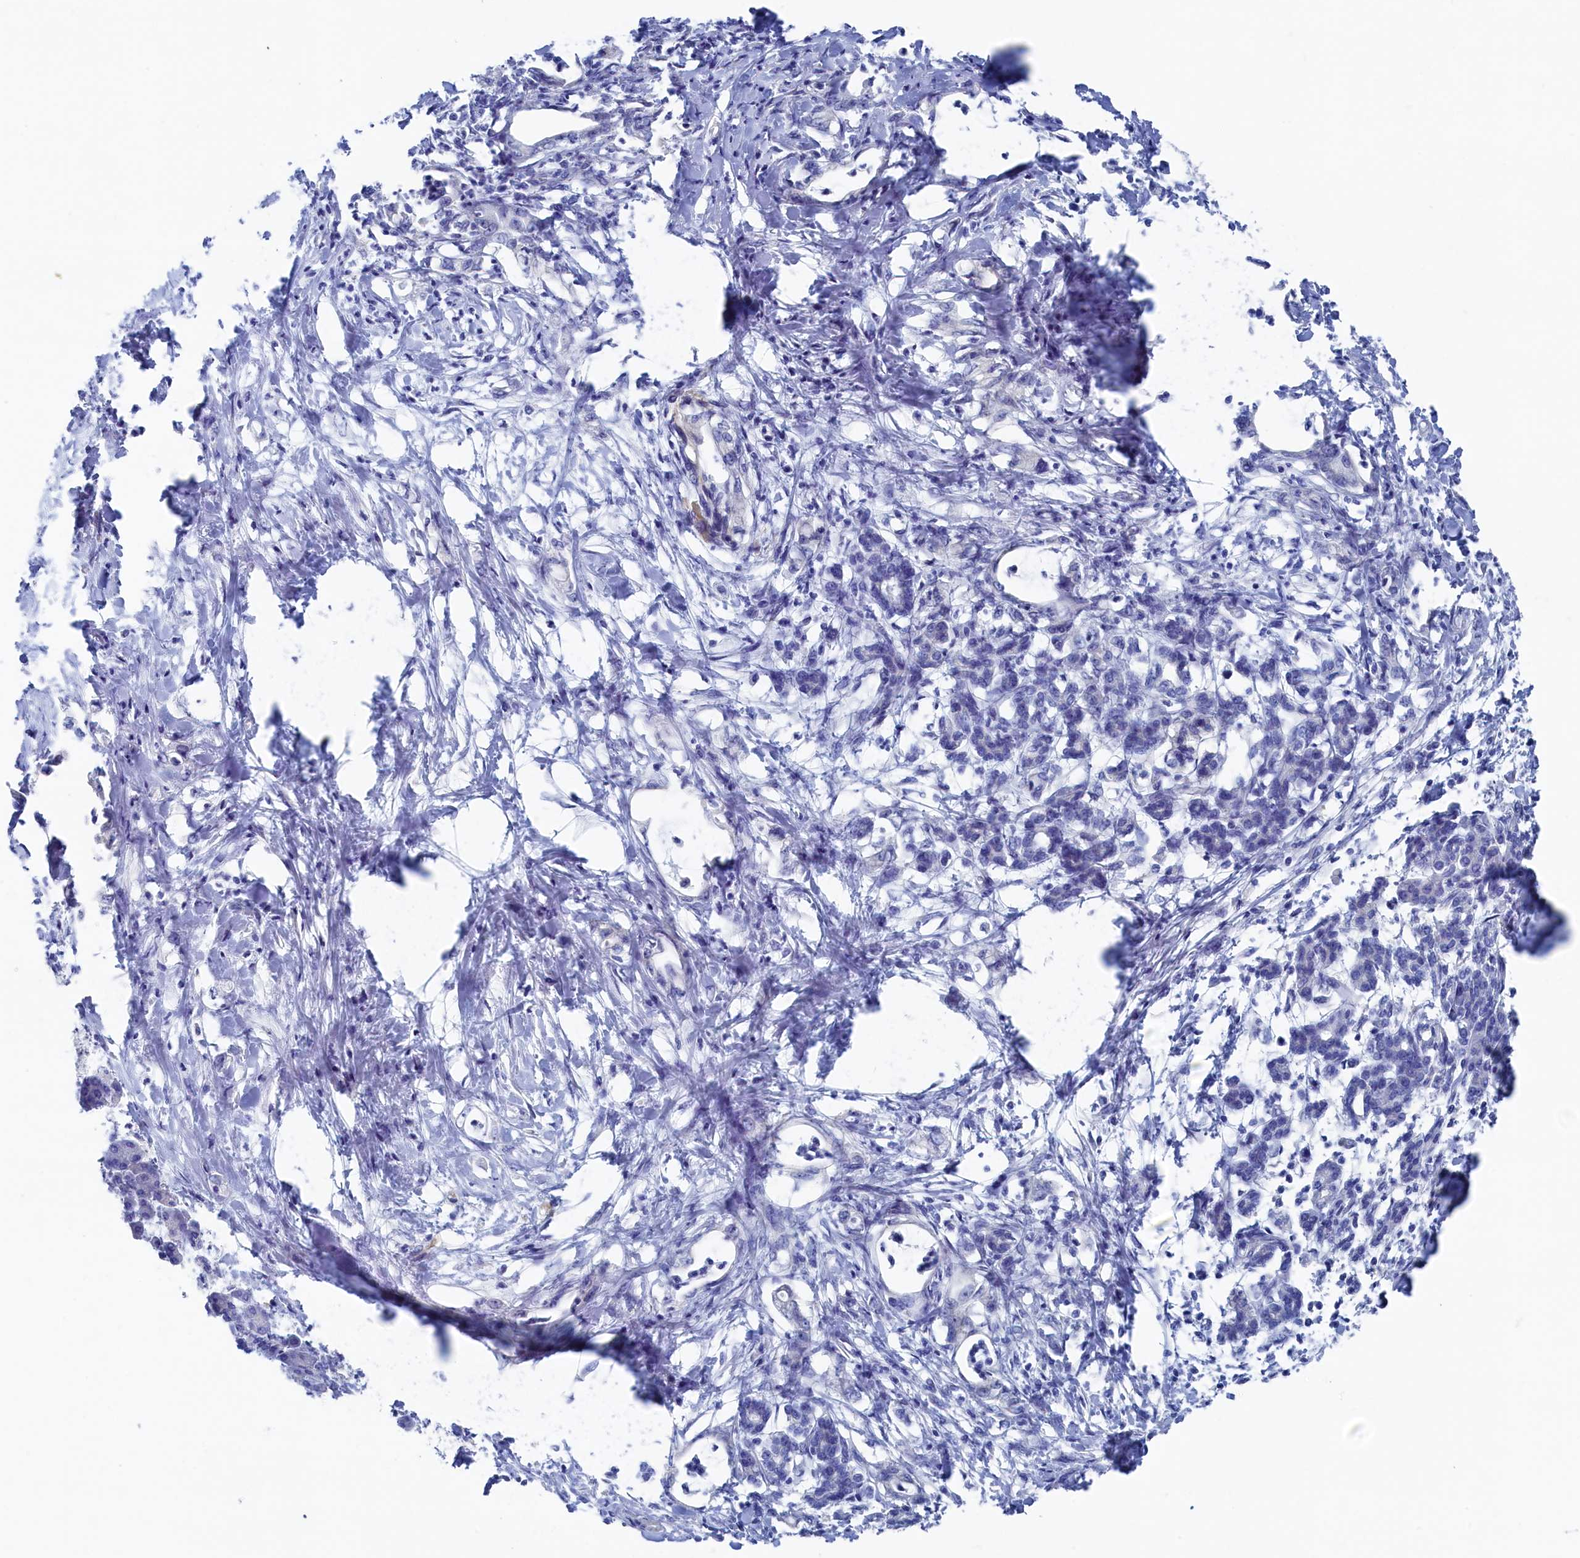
{"staining": {"intensity": "negative", "quantity": "none", "location": "none"}, "tissue": "pancreatic cancer", "cell_type": "Tumor cells", "image_type": "cancer", "snomed": [{"axis": "morphology", "description": "Adenocarcinoma, NOS"}, {"axis": "topography", "description": "Pancreas"}], "caption": "Pancreatic adenocarcinoma was stained to show a protein in brown. There is no significant staining in tumor cells.", "gene": "TMOD2", "patient": {"sex": "female", "age": 55}}